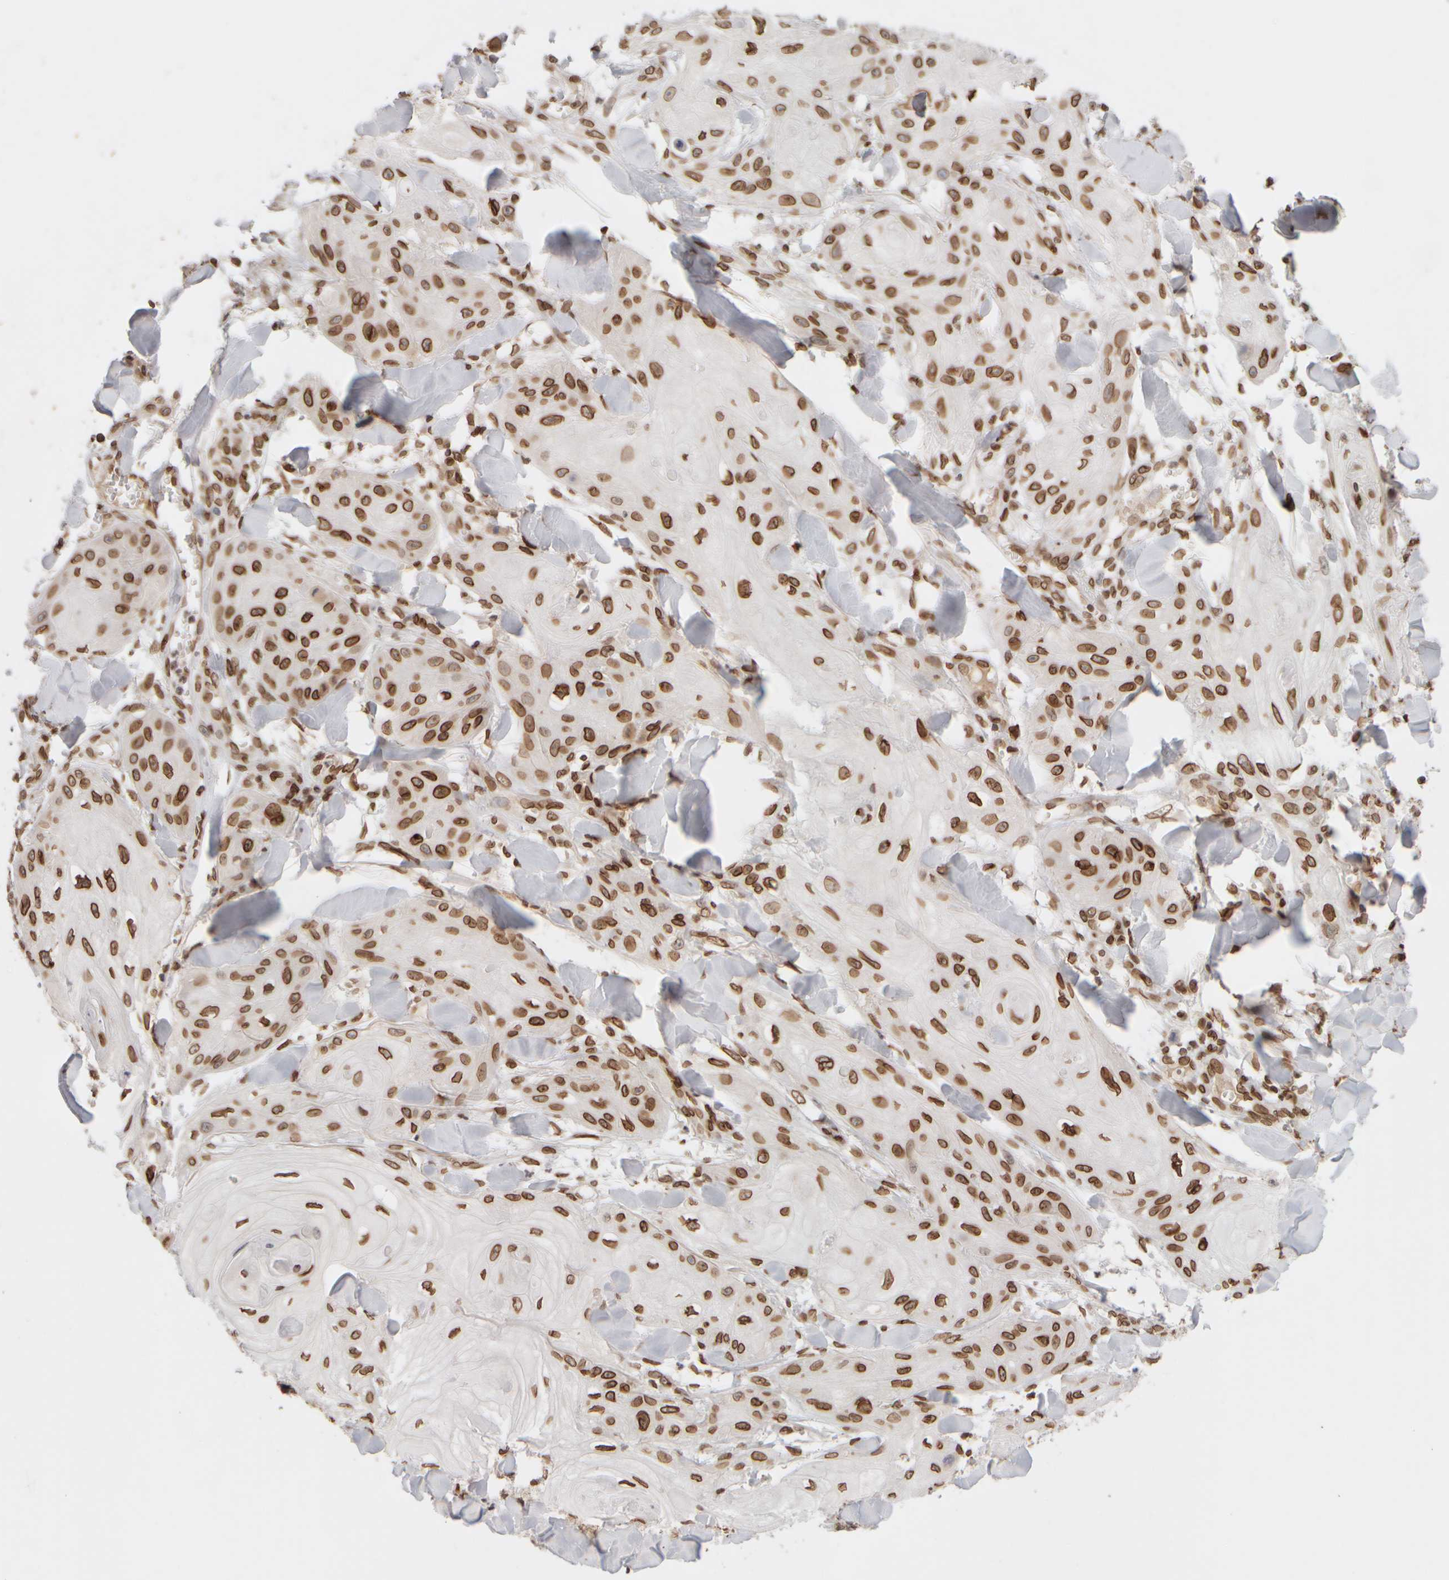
{"staining": {"intensity": "strong", "quantity": ">75%", "location": "cytoplasmic/membranous,nuclear"}, "tissue": "skin cancer", "cell_type": "Tumor cells", "image_type": "cancer", "snomed": [{"axis": "morphology", "description": "Squamous cell carcinoma, NOS"}, {"axis": "topography", "description": "Skin"}], "caption": "Immunohistochemistry histopathology image of neoplastic tissue: skin cancer stained using immunohistochemistry (IHC) shows high levels of strong protein expression localized specifically in the cytoplasmic/membranous and nuclear of tumor cells, appearing as a cytoplasmic/membranous and nuclear brown color.", "gene": "ZC3HC1", "patient": {"sex": "male", "age": 74}}